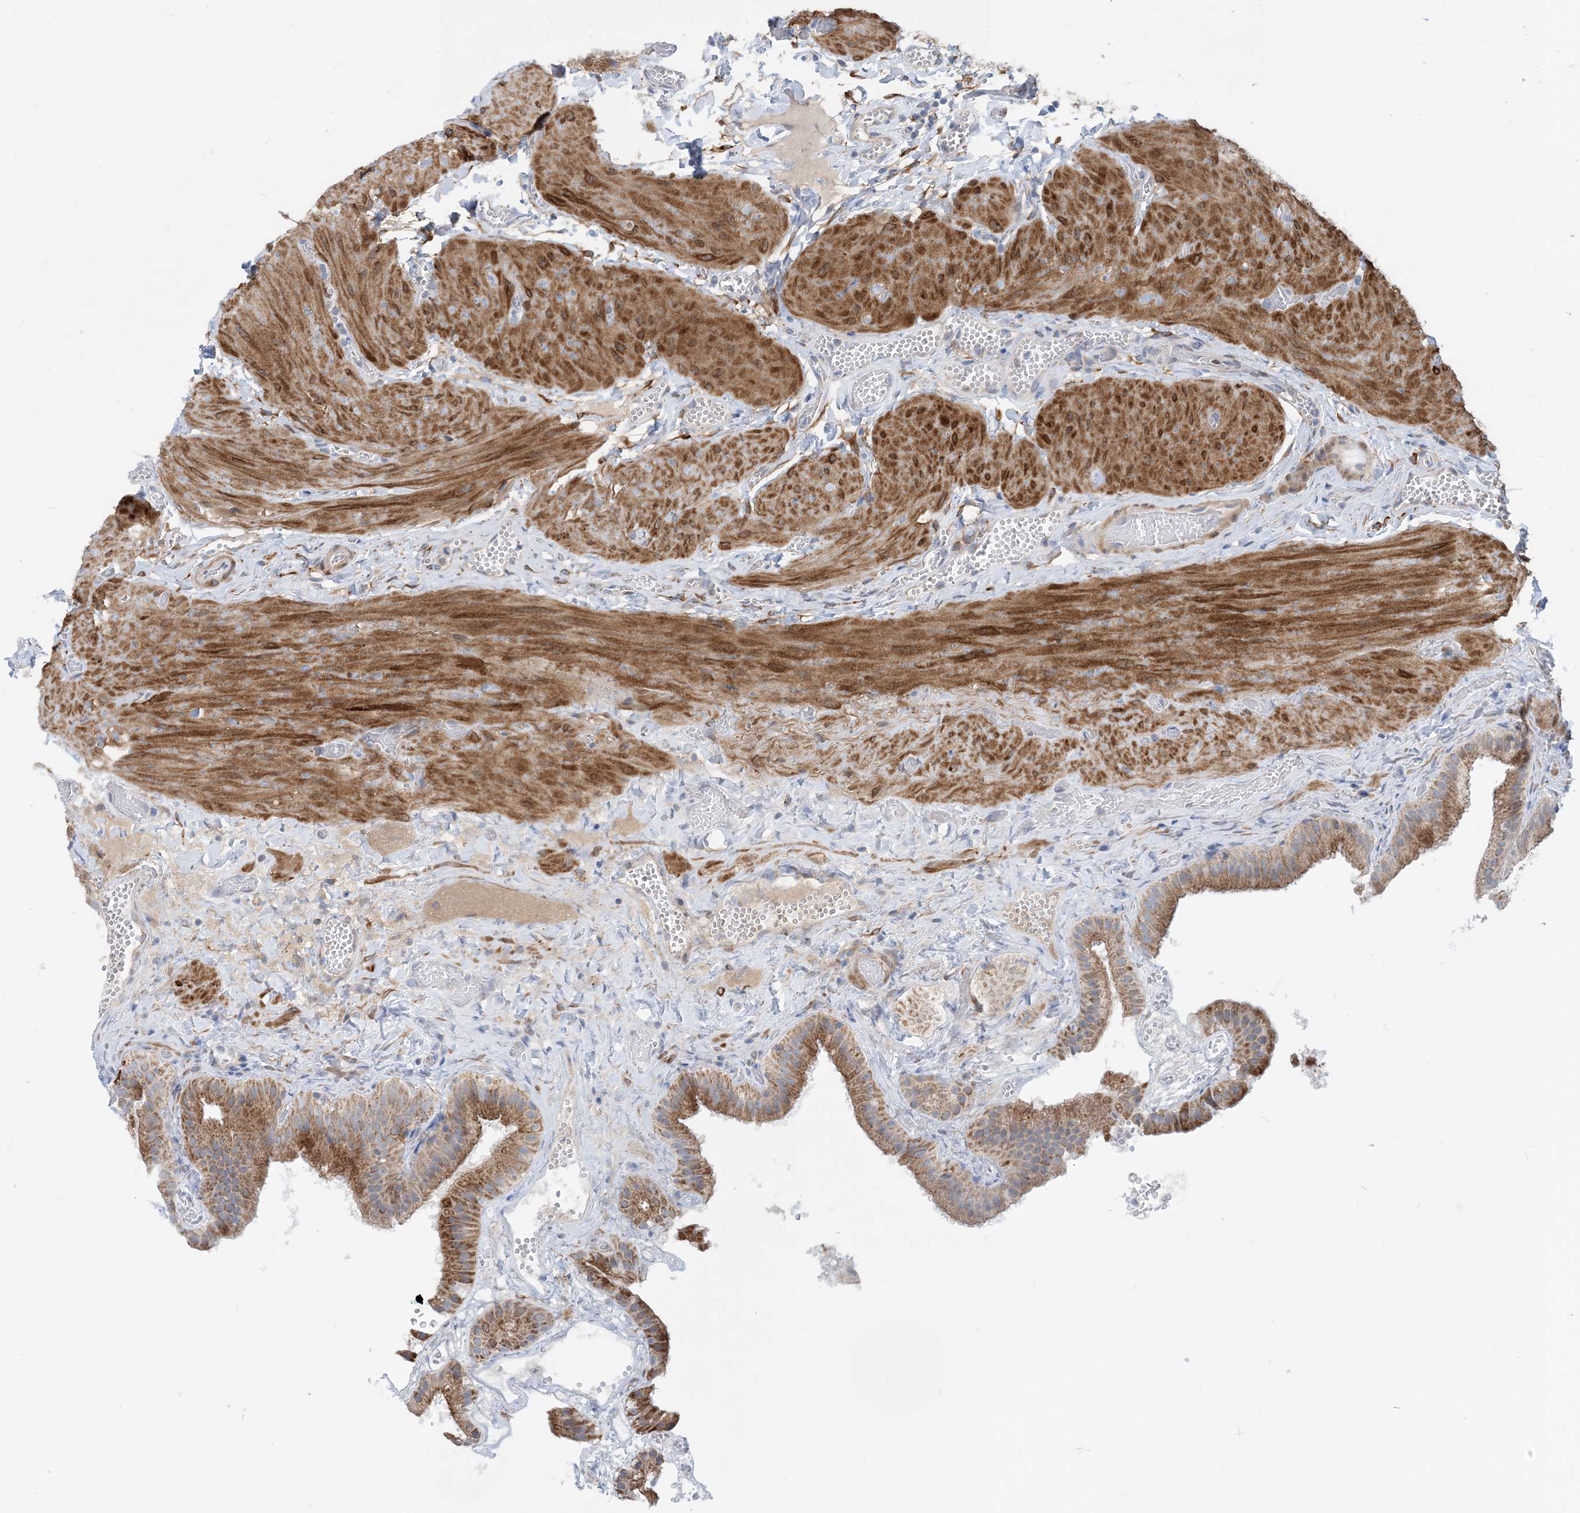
{"staining": {"intensity": "moderate", "quantity": ">75%", "location": "cytoplasmic/membranous"}, "tissue": "gallbladder", "cell_type": "Glandular cells", "image_type": "normal", "snomed": [{"axis": "morphology", "description": "Normal tissue, NOS"}, {"axis": "topography", "description": "Gallbladder"}], "caption": "IHC micrograph of benign human gallbladder stained for a protein (brown), which shows medium levels of moderate cytoplasmic/membranous expression in about >75% of glandular cells.", "gene": "EIF2A", "patient": {"sex": "female", "age": 64}}